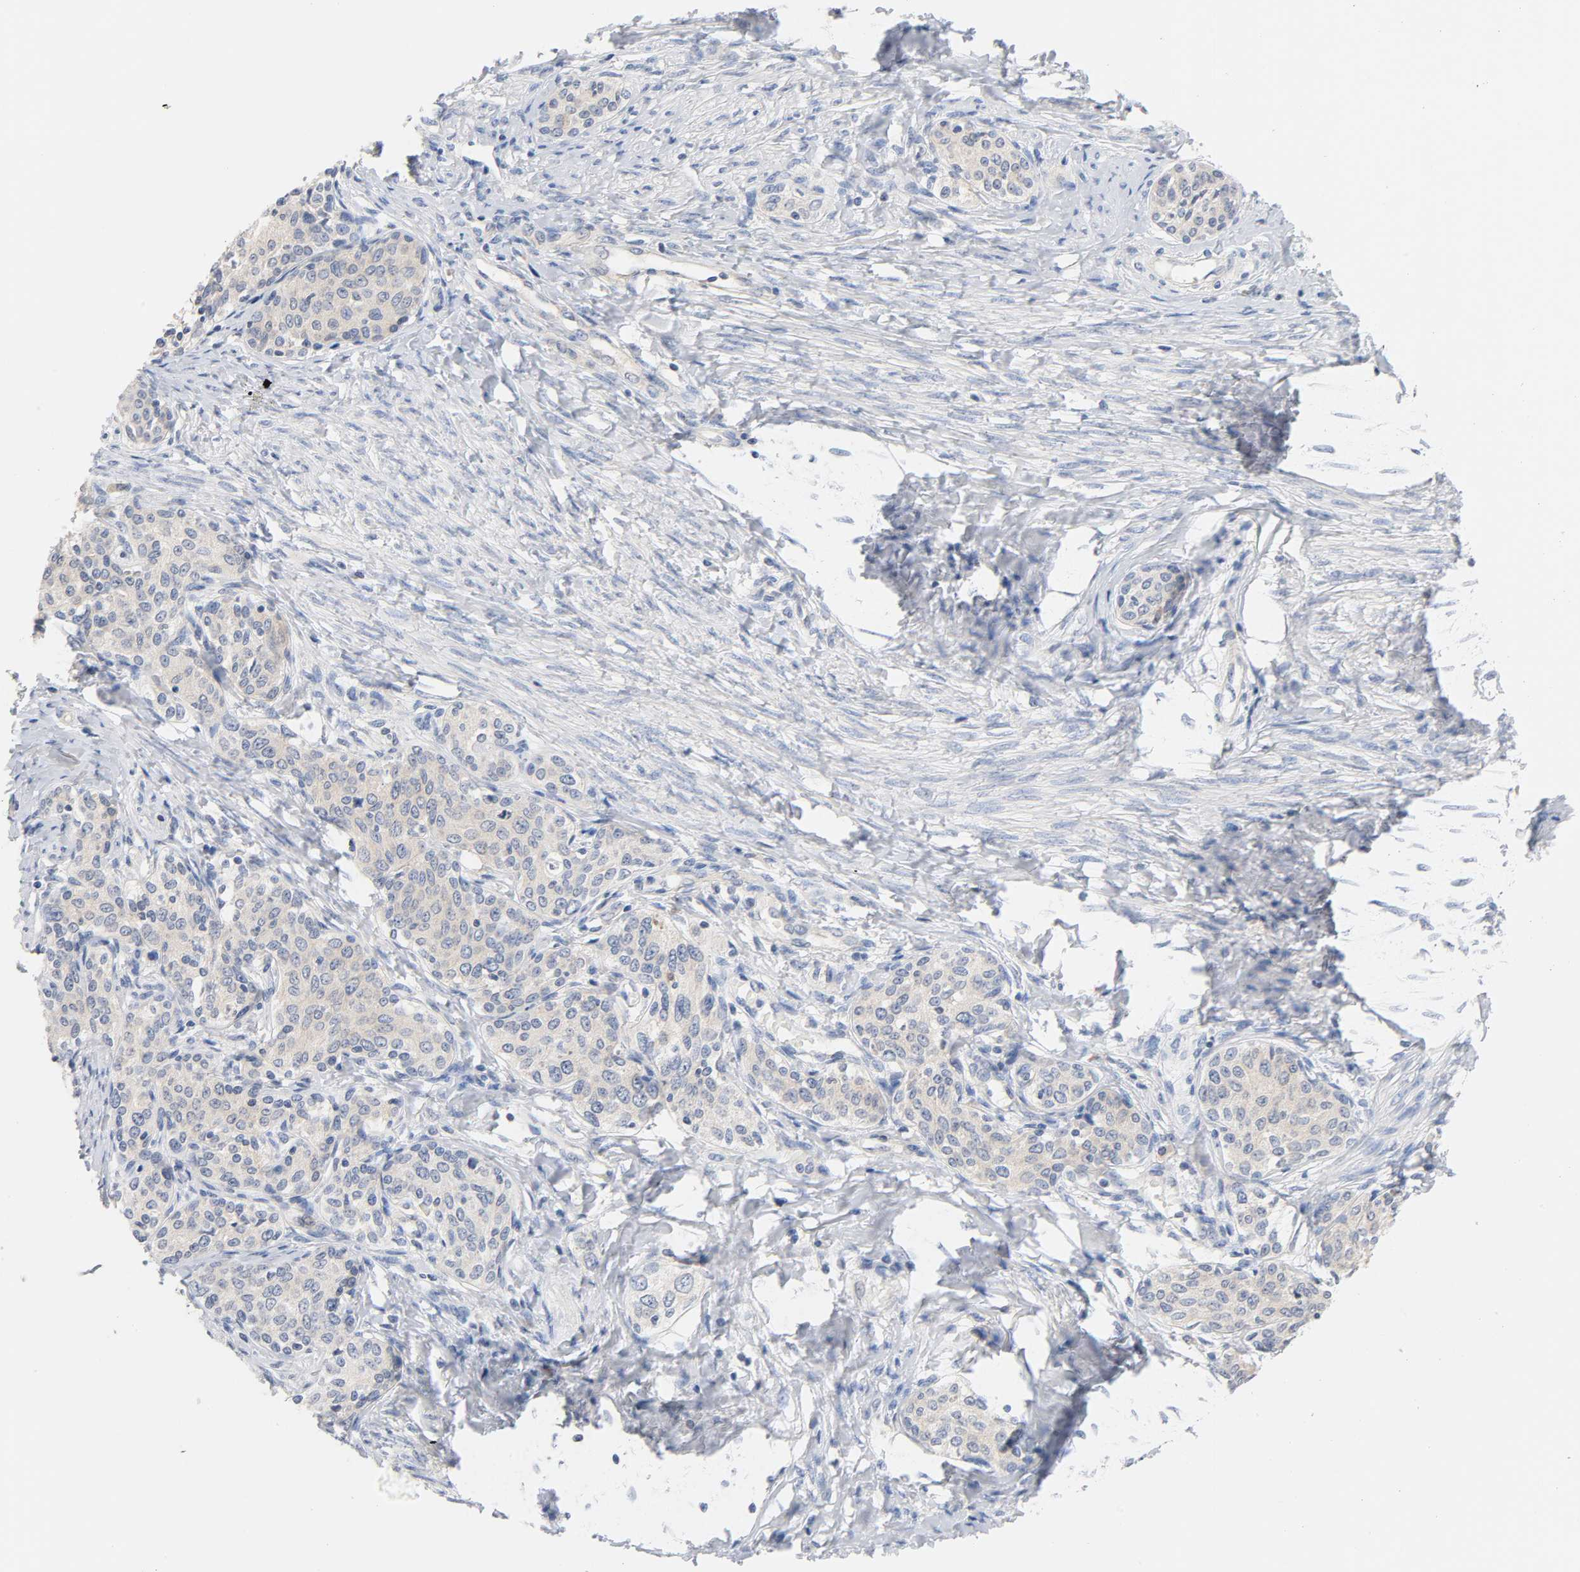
{"staining": {"intensity": "weak", "quantity": ">75%", "location": "cytoplasmic/membranous"}, "tissue": "cervical cancer", "cell_type": "Tumor cells", "image_type": "cancer", "snomed": [{"axis": "morphology", "description": "Squamous cell carcinoma, NOS"}, {"axis": "morphology", "description": "Adenocarcinoma, NOS"}, {"axis": "topography", "description": "Cervix"}], "caption": "The image displays a brown stain indicating the presence of a protein in the cytoplasmic/membranous of tumor cells in cervical cancer (adenocarcinoma).", "gene": "MALT1", "patient": {"sex": "female", "age": 52}}